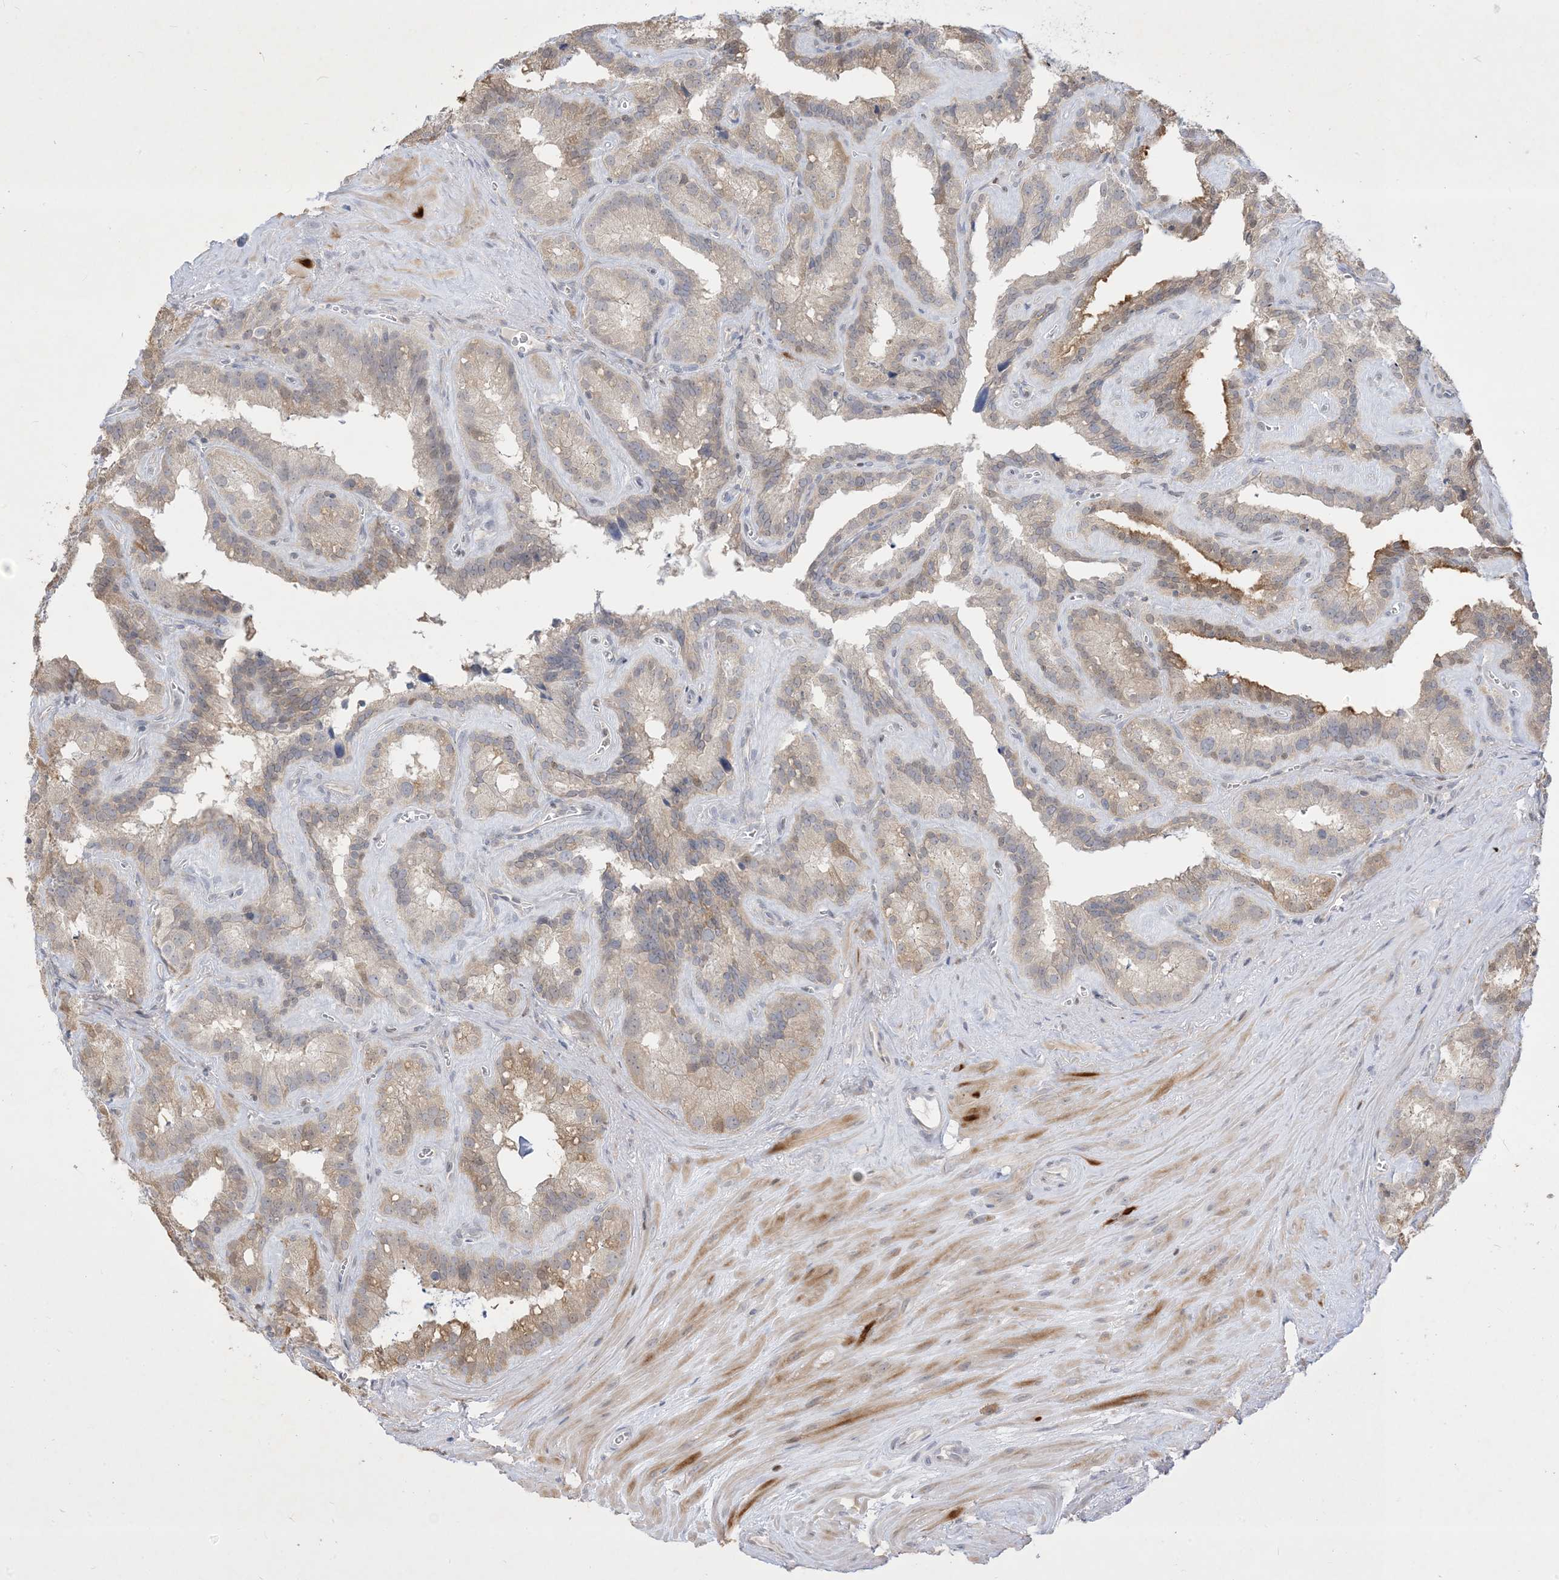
{"staining": {"intensity": "weak", "quantity": ">75%", "location": "cytoplasmic/membranous"}, "tissue": "seminal vesicle", "cell_type": "Glandular cells", "image_type": "normal", "snomed": [{"axis": "morphology", "description": "Normal tissue, NOS"}, {"axis": "topography", "description": "Prostate"}, {"axis": "topography", "description": "Seminal veicle"}], "caption": "This photomicrograph demonstrates IHC staining of normal human seminal vesicle, with low weak cytoplasmic/membranous positivity in approximately >75% of glandular cells.", "gene": "BHLHE40", "patient": {"sex": "male", "age": 59}}